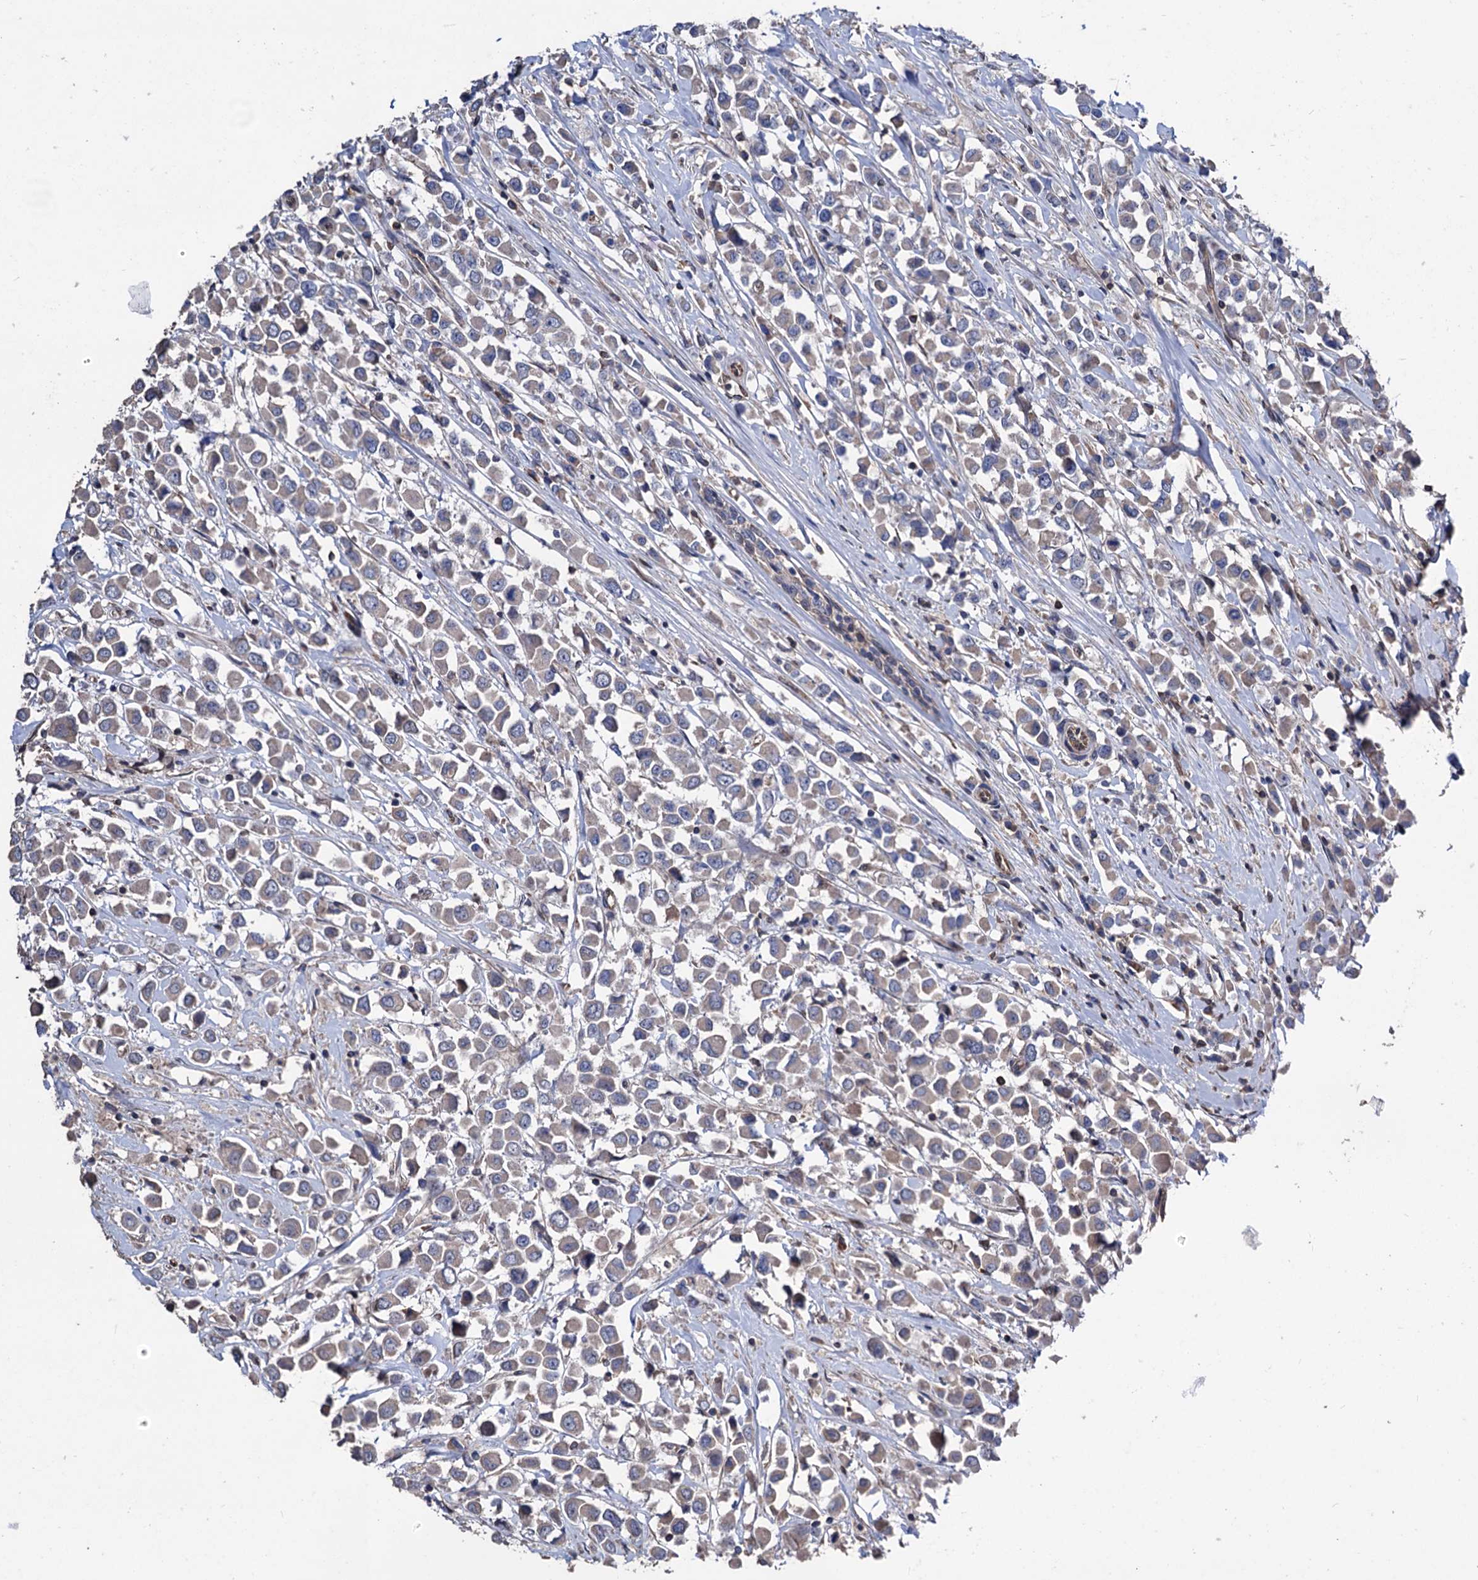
{"staining": {"intensity": "negative", "quantity": "none", "location": "none"}, "tissue": "breast cancer", "cell_type": "Tumor cells", "image_type": "cancer", "snomed": [{"axis": "morphology", "description": "Duct carcinoma"}, {"axis": "topography", "description": "Breast"}], "caption": "Immunohistochemical staining of breast cancer (intraductal carcinoma) exhibits no significant expression in tumor cells. (DAB IHC, high magnification).", "gene": "STING1", "patient": {"sex": "female", "age": 61}}